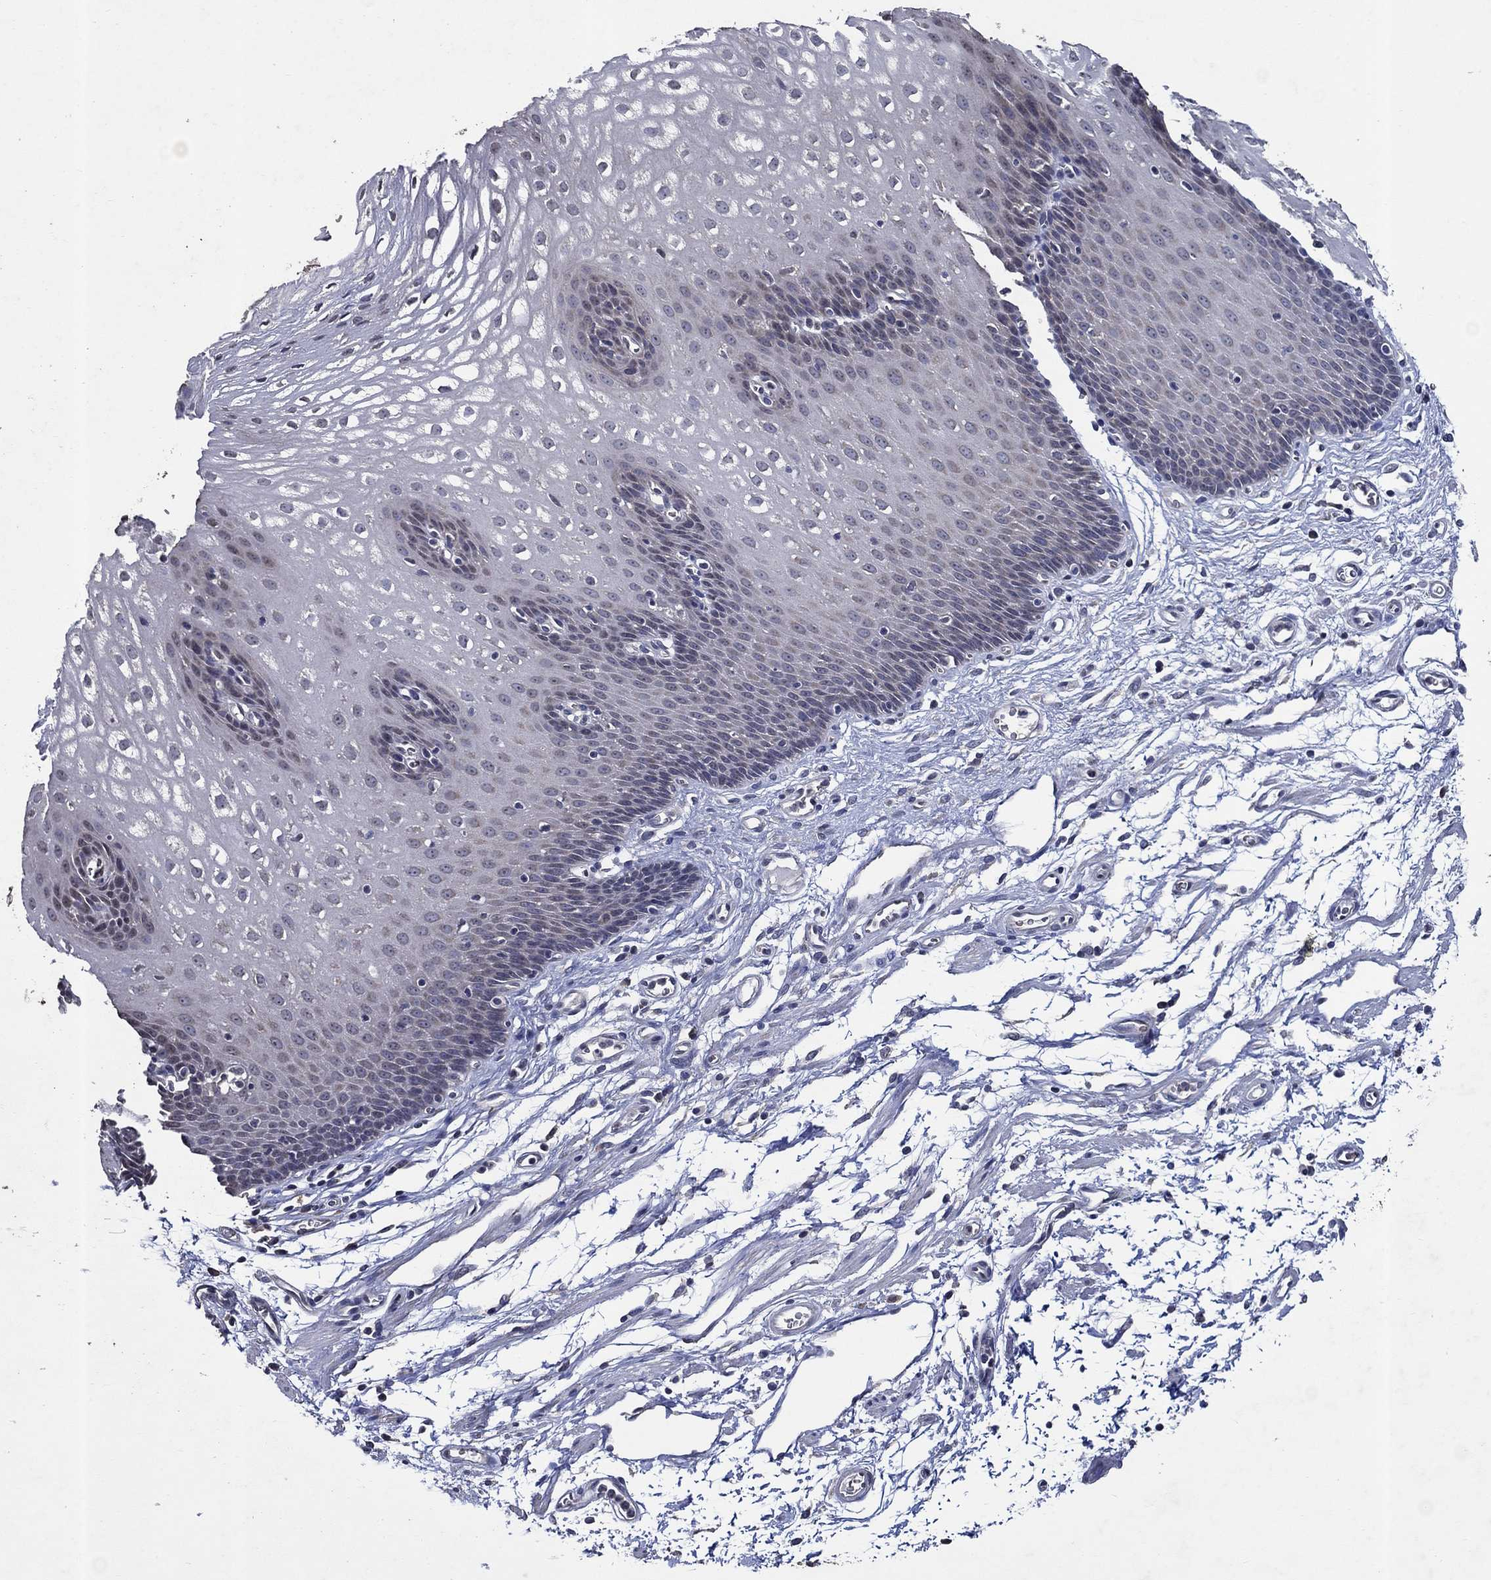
{"staining": {"intensity": "negative", "quantity": "none", "location": "none"}, "tissue": "esophagus", "cell_type": "Squamous epithelial cells", "image_type": "normal", "snomed": [{"axis": "morphology", "description": "Normal tissue, NOS"}, {"axis": "topography", "description": "Esophagus"}], "caption": "This is a histopathology image of IHC staining of normal esophagus, which shows no positivity in squamous epithelial cells.", "gene": "HAP1", "patient": {"sex": "male", "age": 72}}